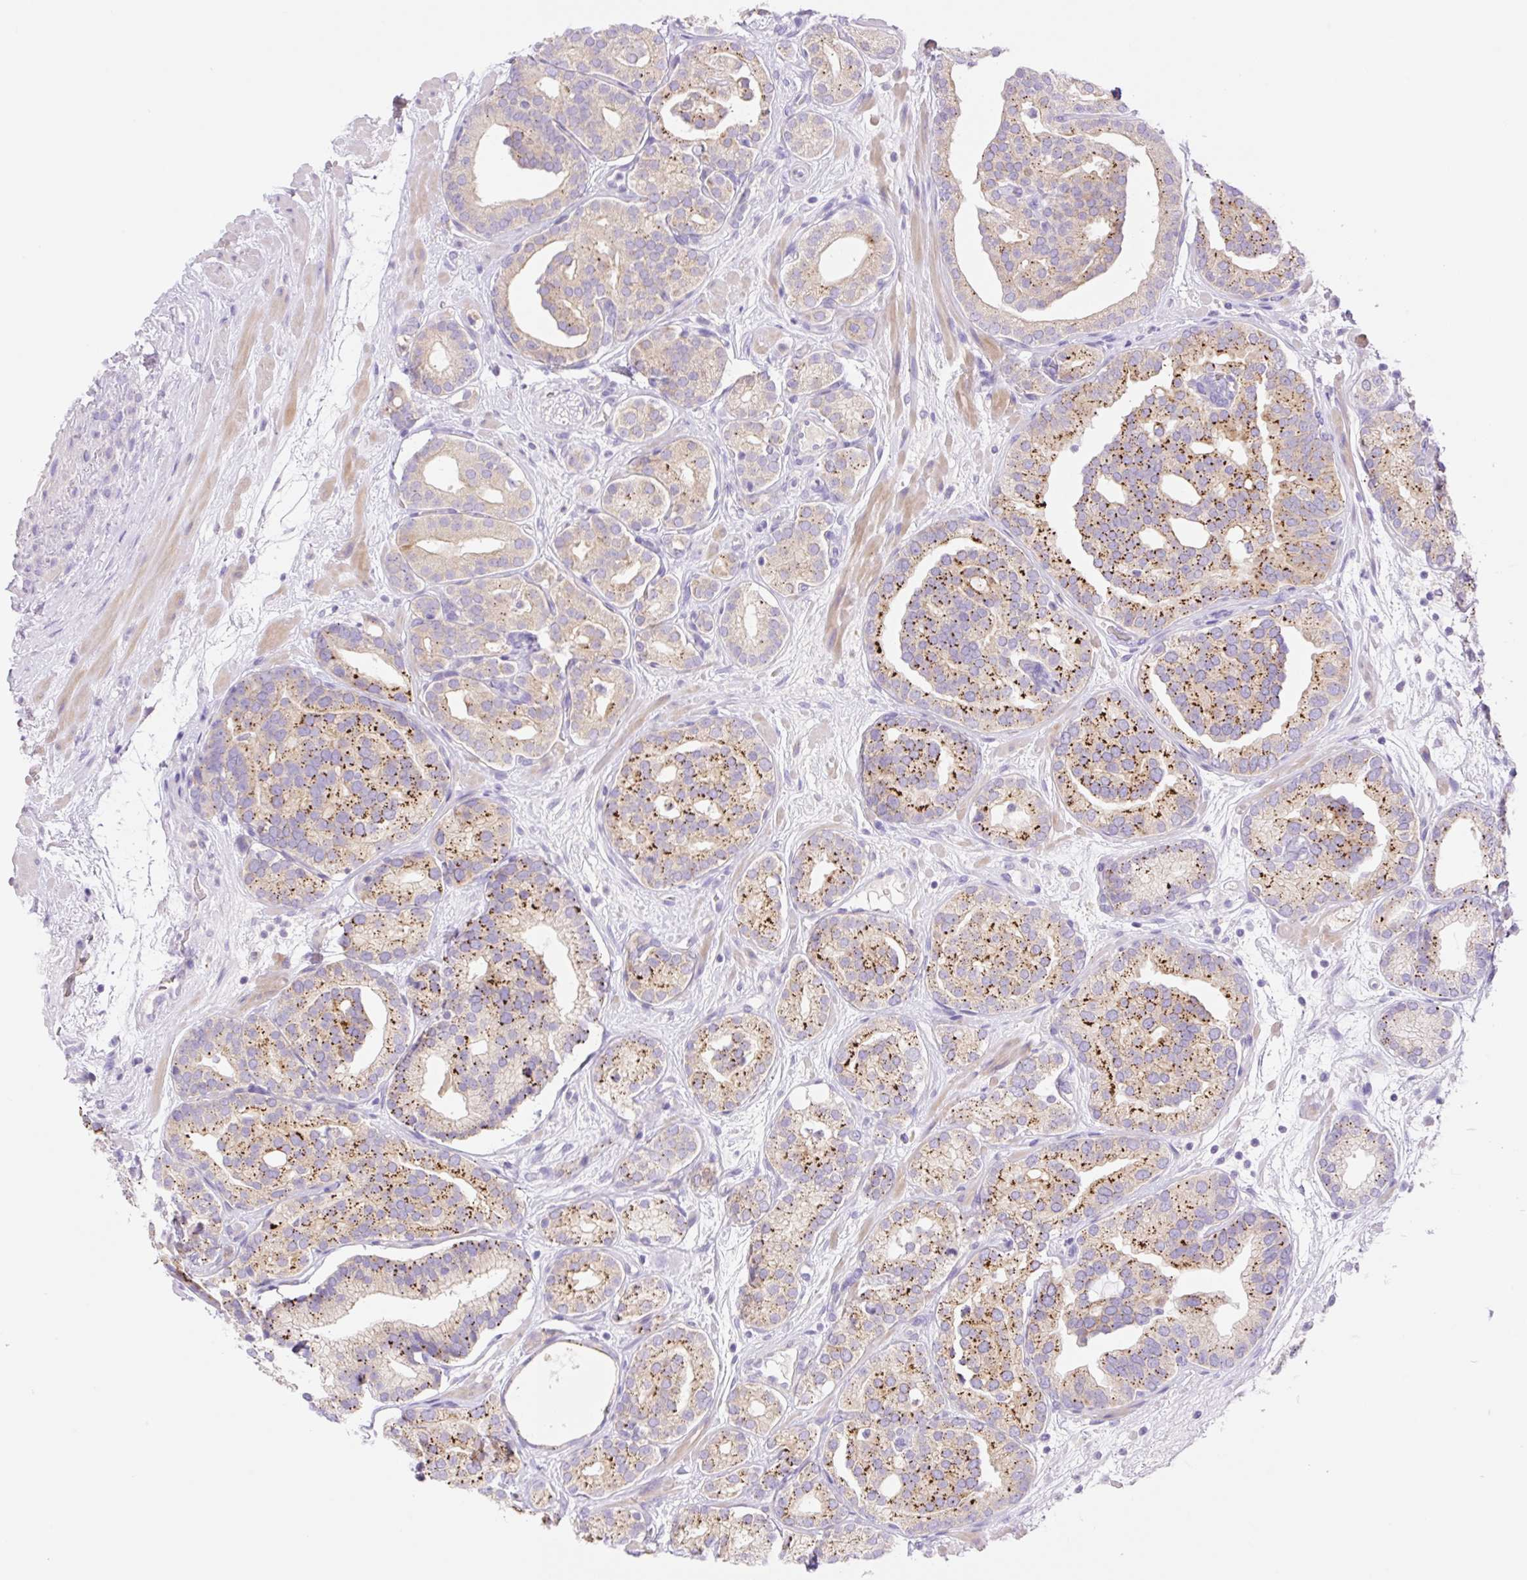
{"staining": {"intensity": "moderate", "quantity": ">75%", "location": "cytoplasmic/membranous"}, "tissue": "prostate cancer", "cell_type": "Tumor cells", "image_type": "cancer", "snomed": [{"axis": "morphology", "description": "Adenocarcinoma, High grade"}, {"axis": "topography", "description": "Prostate"}], "caption": "Protein expression analysis of human high-grade adenocarcinoma (prostate) reveals moderate cytoplasmic/membranous expression in about >75% of tumor cells.", "gene": "DENND5A", "patient": {"sex": "male", "age": 66}}